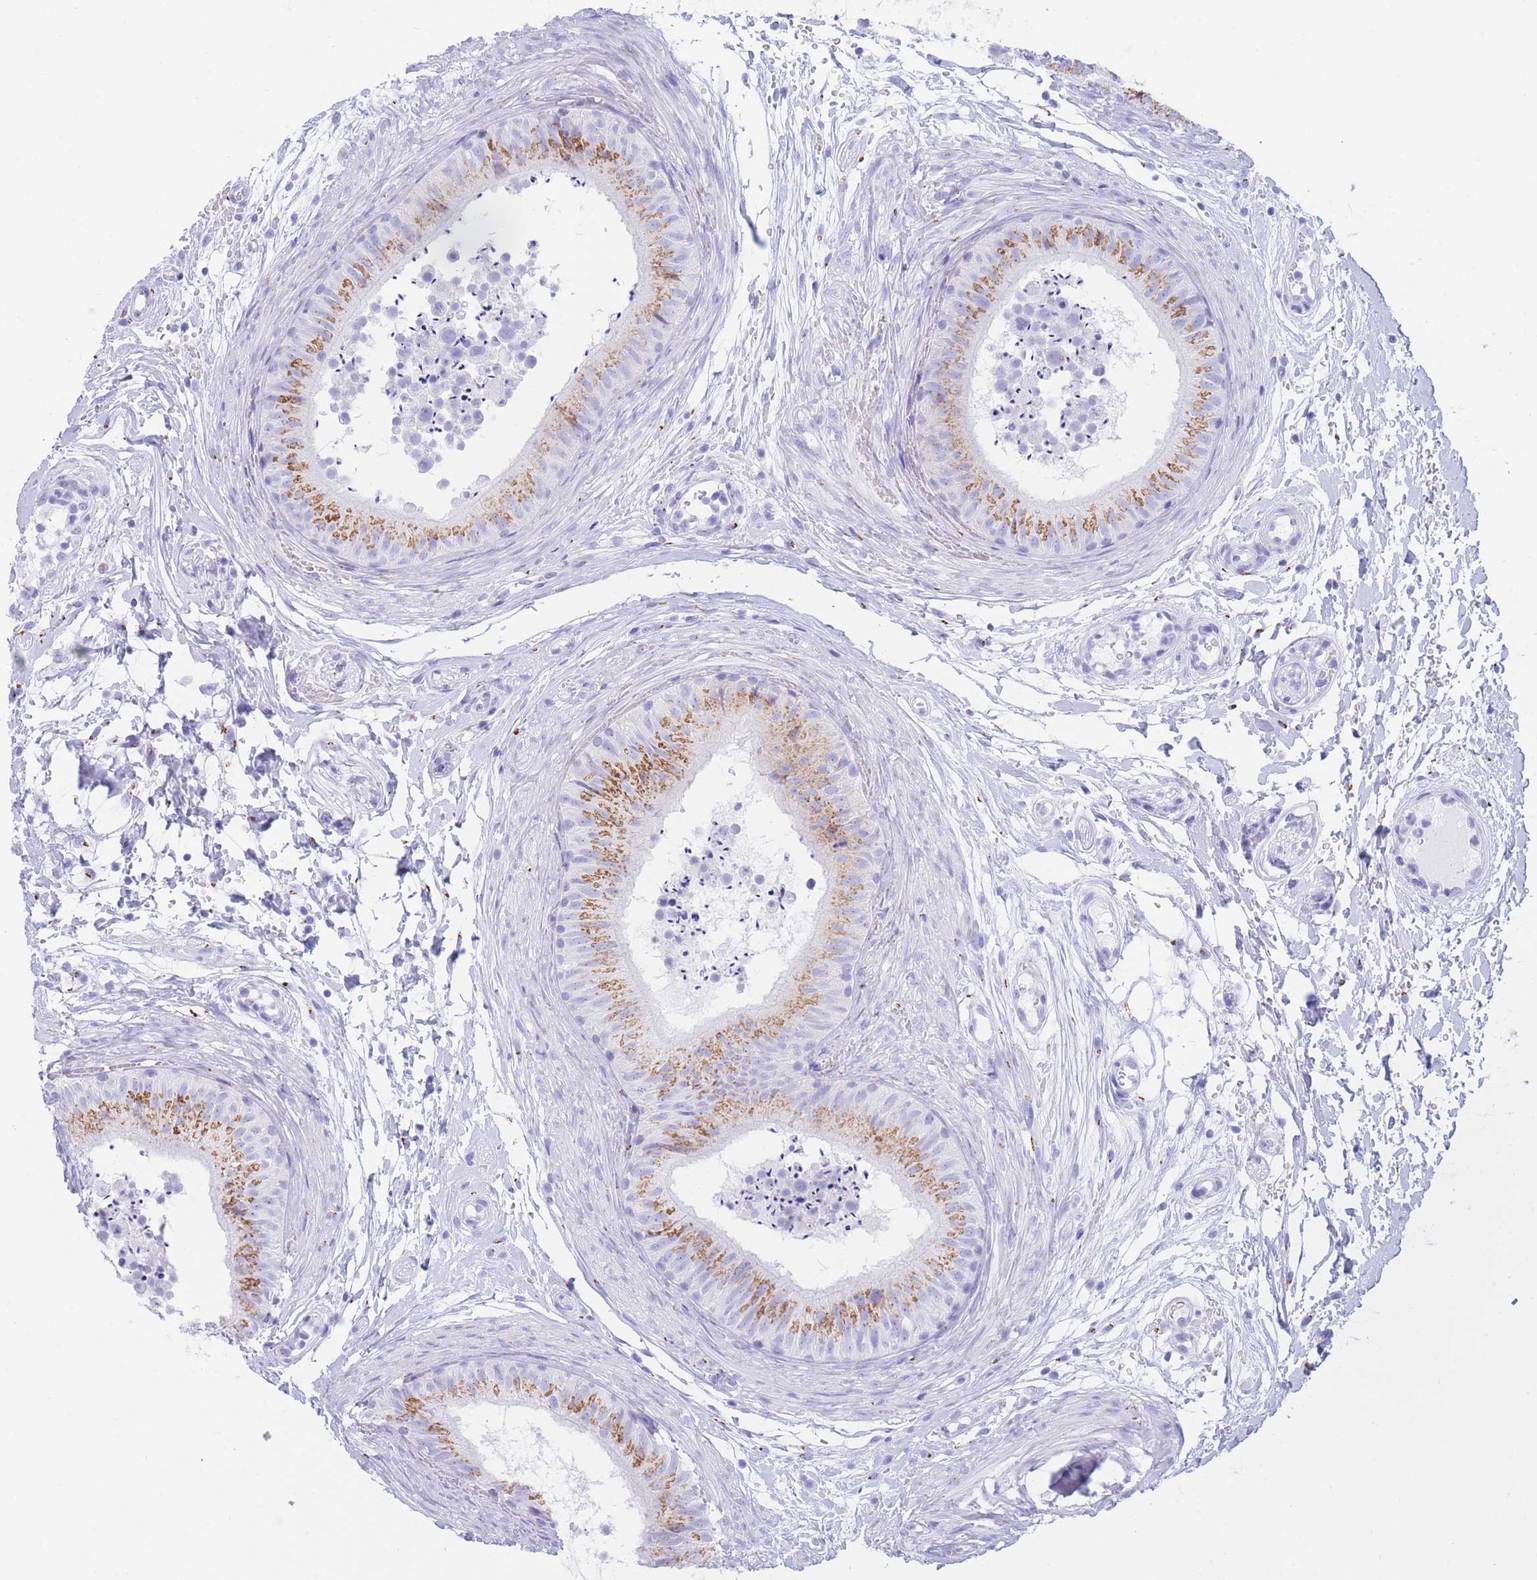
{"staining": {"intensity": "strong", "quantity": "25%-75%", "location": "cytoplasmic/membranous"}, "tissue": "epididymis", "cell_type": "Glandular cells", "image_type": "normal", "snomed": [{"axis": "morphology", "description": "Normal tissue, NOS"}, {"axis": "topography", "description": "Epididymis"}], "caption": "This is a photomicrograph of immunohistochemistry (IHC) staining of benign epididymis, which shows strong staining in the cytoplasmic/membranous of glandular cells.", "gene": "FAM3C", "patient": {"sex": "male", "age": 15}}